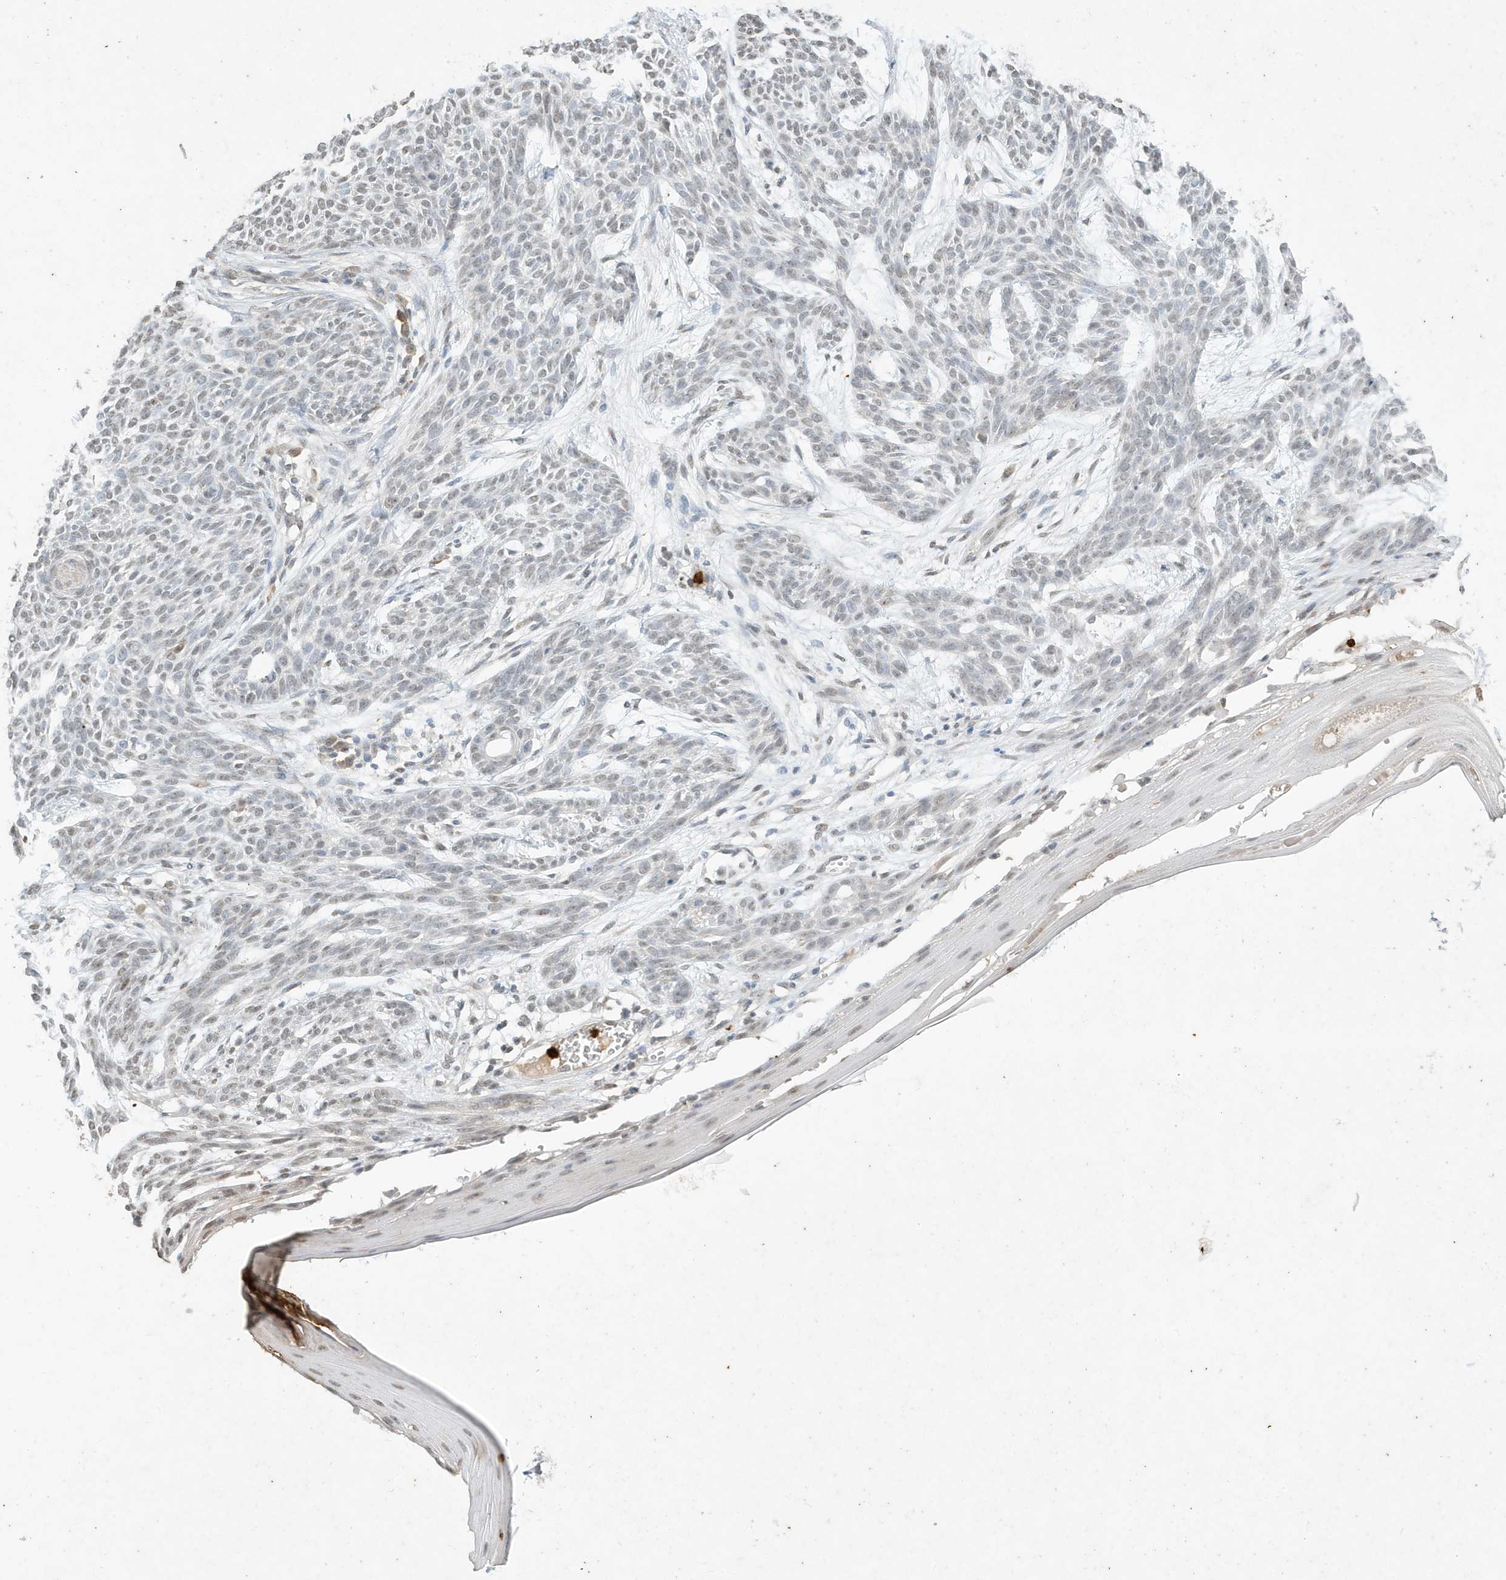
{"staining": {"intensity": "weak", "quantity": "<25%", "location": "nuclear"}, "tissue": "skin cancer", "cell_type": "Tumor cells", "image_type": "cancer", "snomed": [{"axis": "morphology", "description": "Basal cell carcinoma"}, {"axis": "topography", "description": "Skin"}], "caption": "This is an immunohistochemistry image of basal cell carcinoma (skin). There is no staining in tumor cells.", "gene": "DEFA1", "patient": {"sex": "female", "age": 59}}